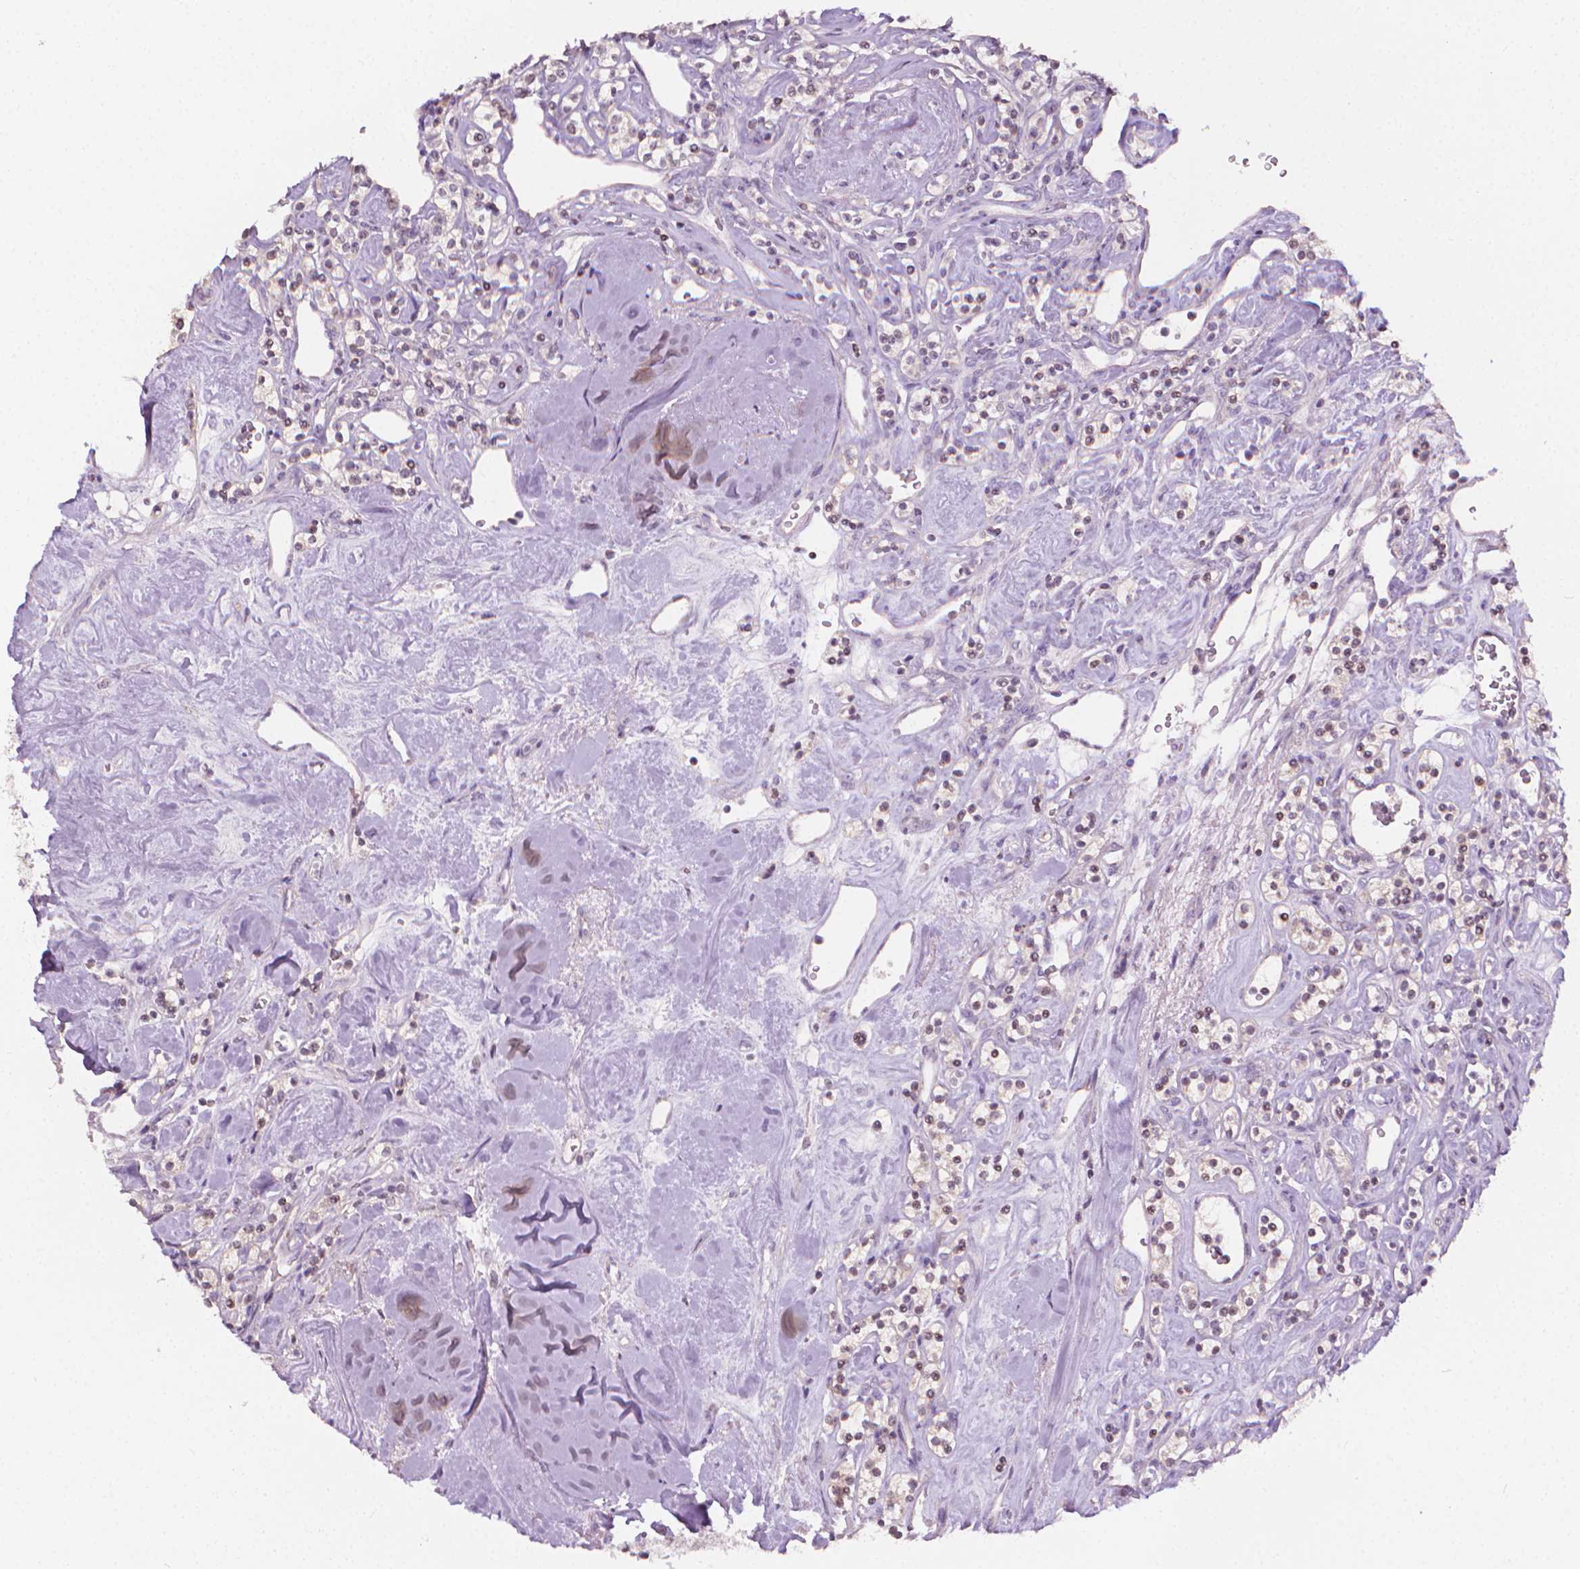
{"staining": {"intensity": "negative", "quantity": "none", "location": "none"}, "tissue": "renal cancer", "cell_type": "Tumor cells", "image_type": "cancer", "snomed": [{"axis": "morphology", "description": "Adenocarcinoma, NOS"}, {"axis": "topography", "description": "Kidney"}], "caption": "The image exhibits no significant positivity in tumor cells of renal adenocarcinoma. Brightfield microscopy of IHC stained with DAB (3,3'-diaminobenzidine) (brown) and hematoxylin (blue), captured at high magnification.", "gene": "NCAN", "patient": {"sex": "male", "age": 77}}